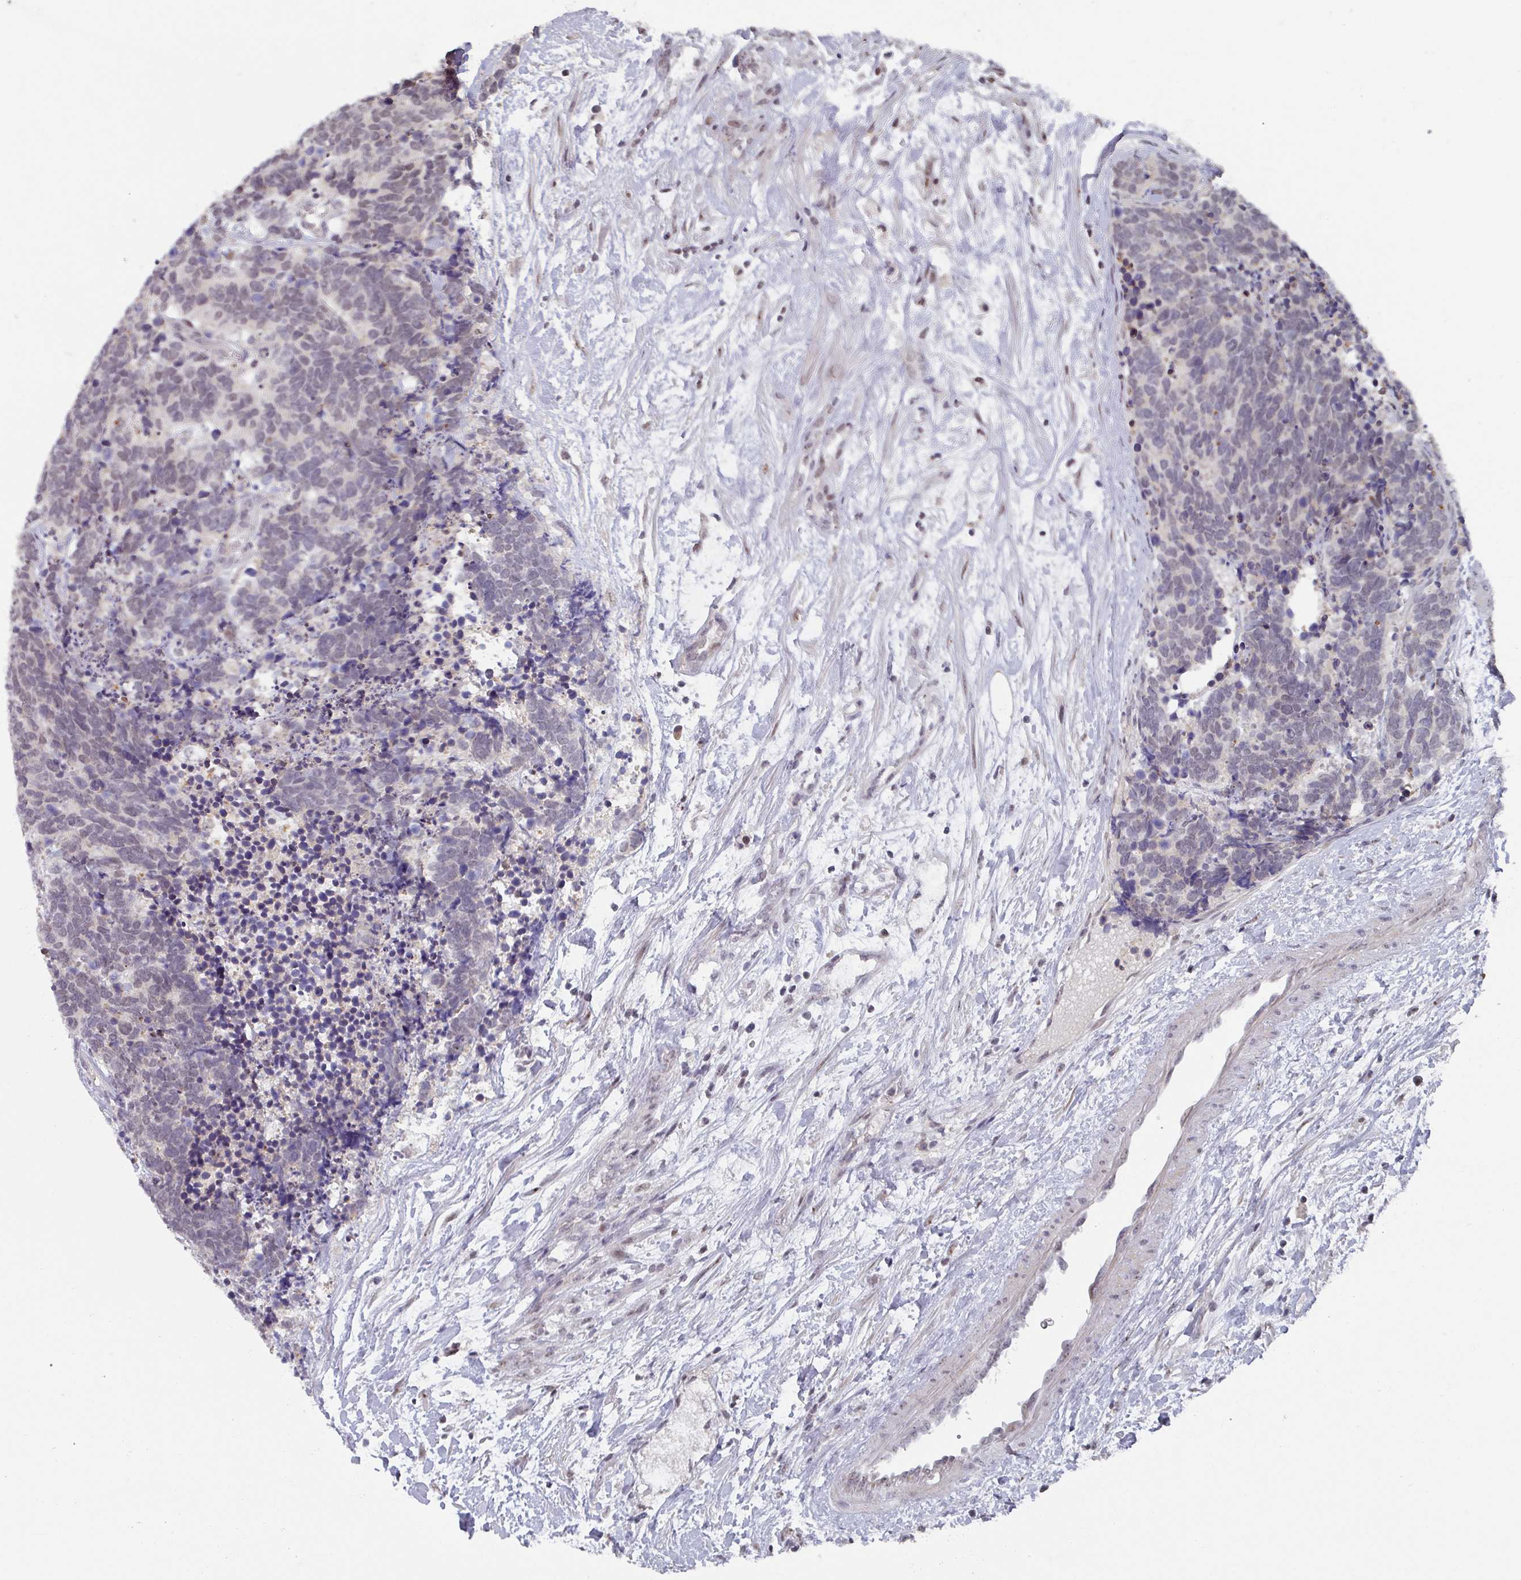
{"staining": {"intensity": "weak", "quantity": "<25%", "location": "nuclear"}, "tissue": "carcinoid", "cell_type": "Tumor cells", "image_type": "cancer", "snomed": [{"axis": "morphology", "description": "Carcinoma, NOS"}, {"axis": "morphology", "description": "Carcinoid, malignant, NOS"}, {"axis": "topography", "description": "Prostate"}], "caption": "This is a micrograph of IHC staining of carcinoid (malignant), which shows no expression in tumor cells.", "gene": "ZNF654", "patient": {"sex": "male", "age": 57}}